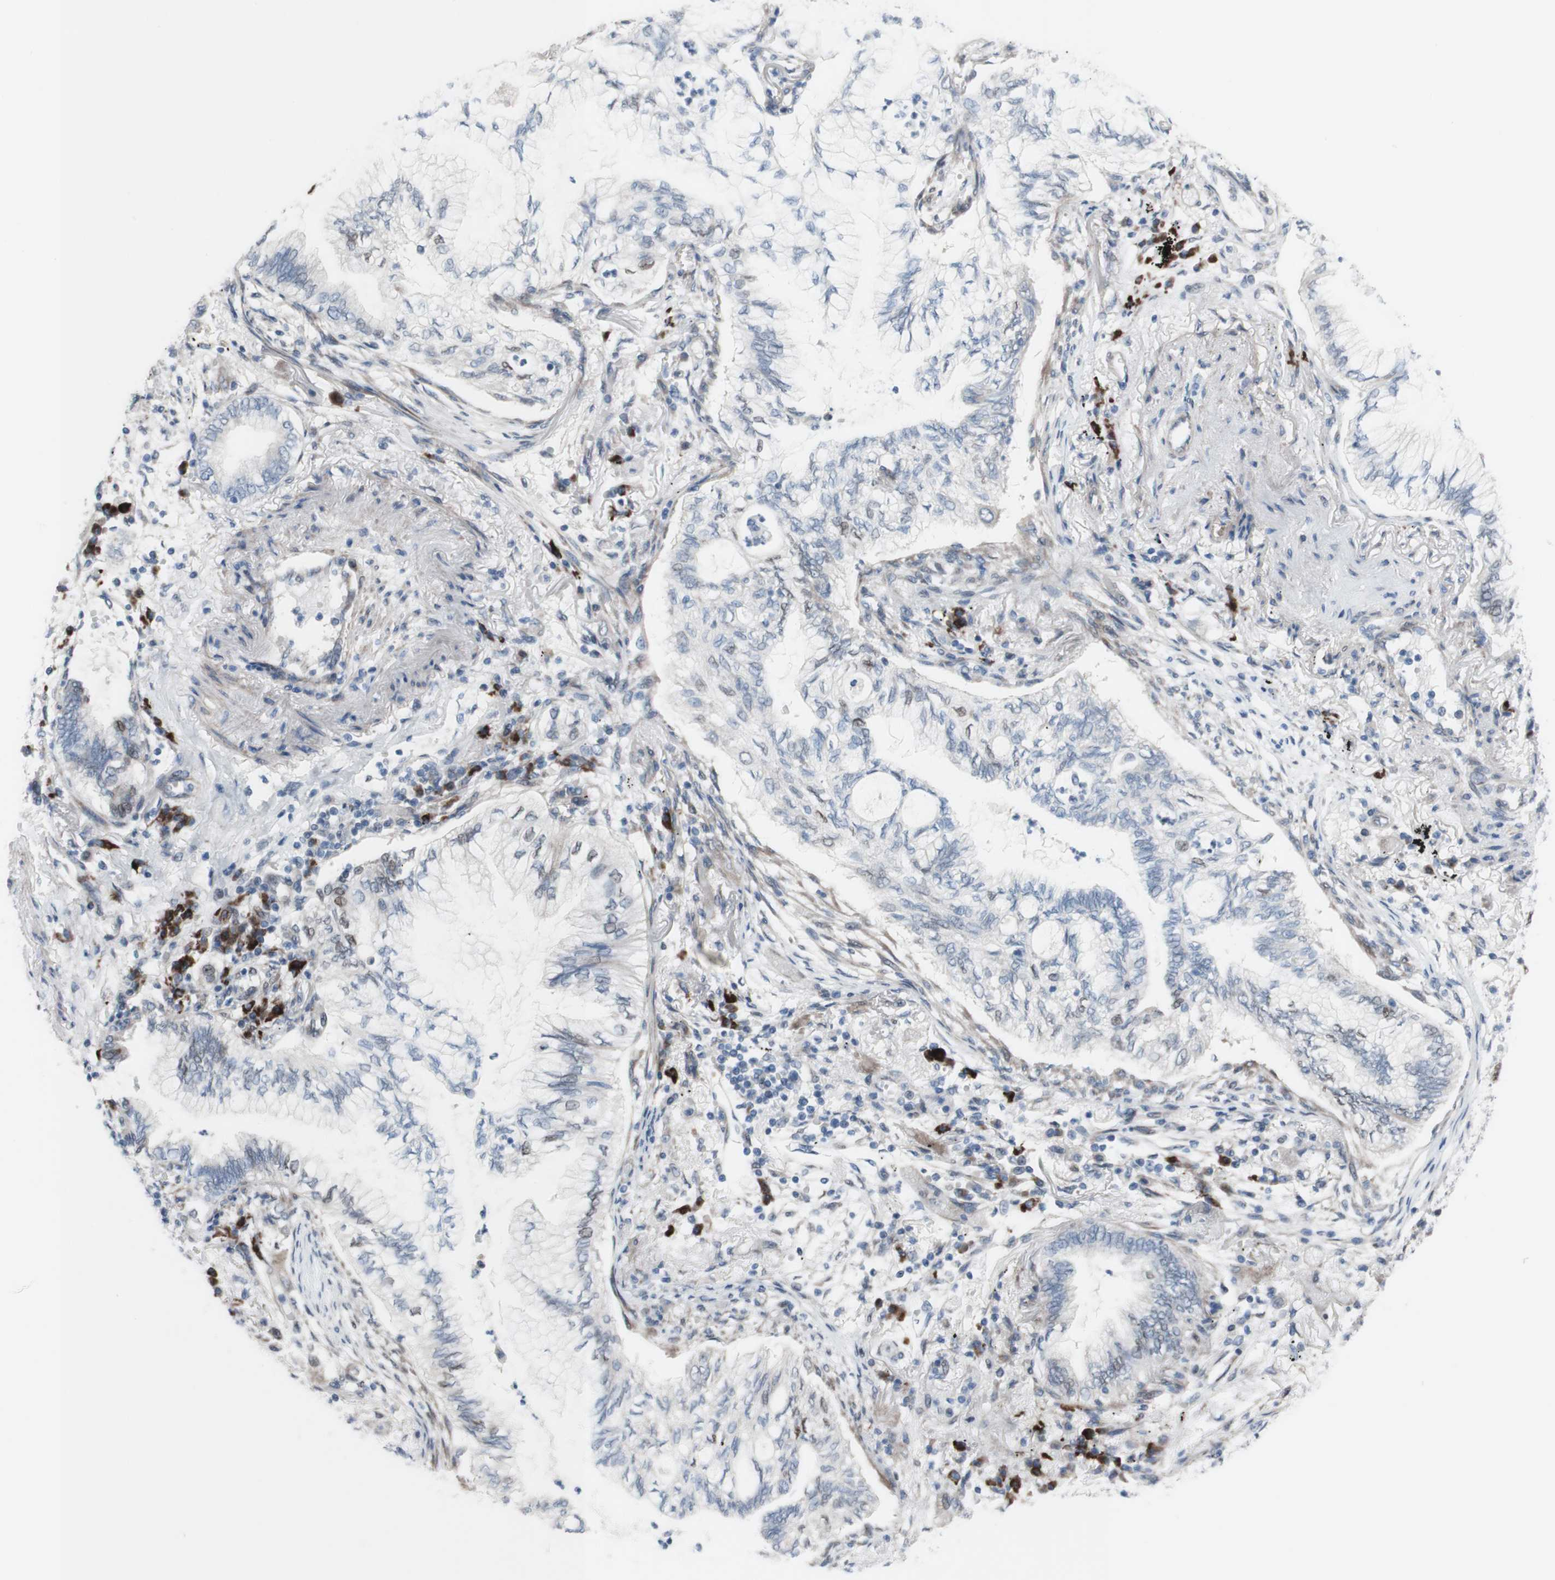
{"staining": {"intensity": "negative", "quantity": "none", "location": "none"}, "tissue": "lung cancer", "cell_type": "Tumor cells", "image_type": "cancer", "snomed": [{"axis": "morphology", "description": "Normal tissue, NOS"}, {"axis": "morphology", "description": "Adenocarcinoma, NOS"}, {"axis": "topography", "description": "Bronchus"}, {"axis": "topography", "description": "Lung"}], "caption": "This histopathology image is of lung cancer (adenocarcinoma) stained with immunohistochemistry to label a protein in brown with the nuclei are counter-stained blue. There is no positivity in tumor cells.", "gene": "PHTF2", "patient": {"sex": "female", "age": 70}}